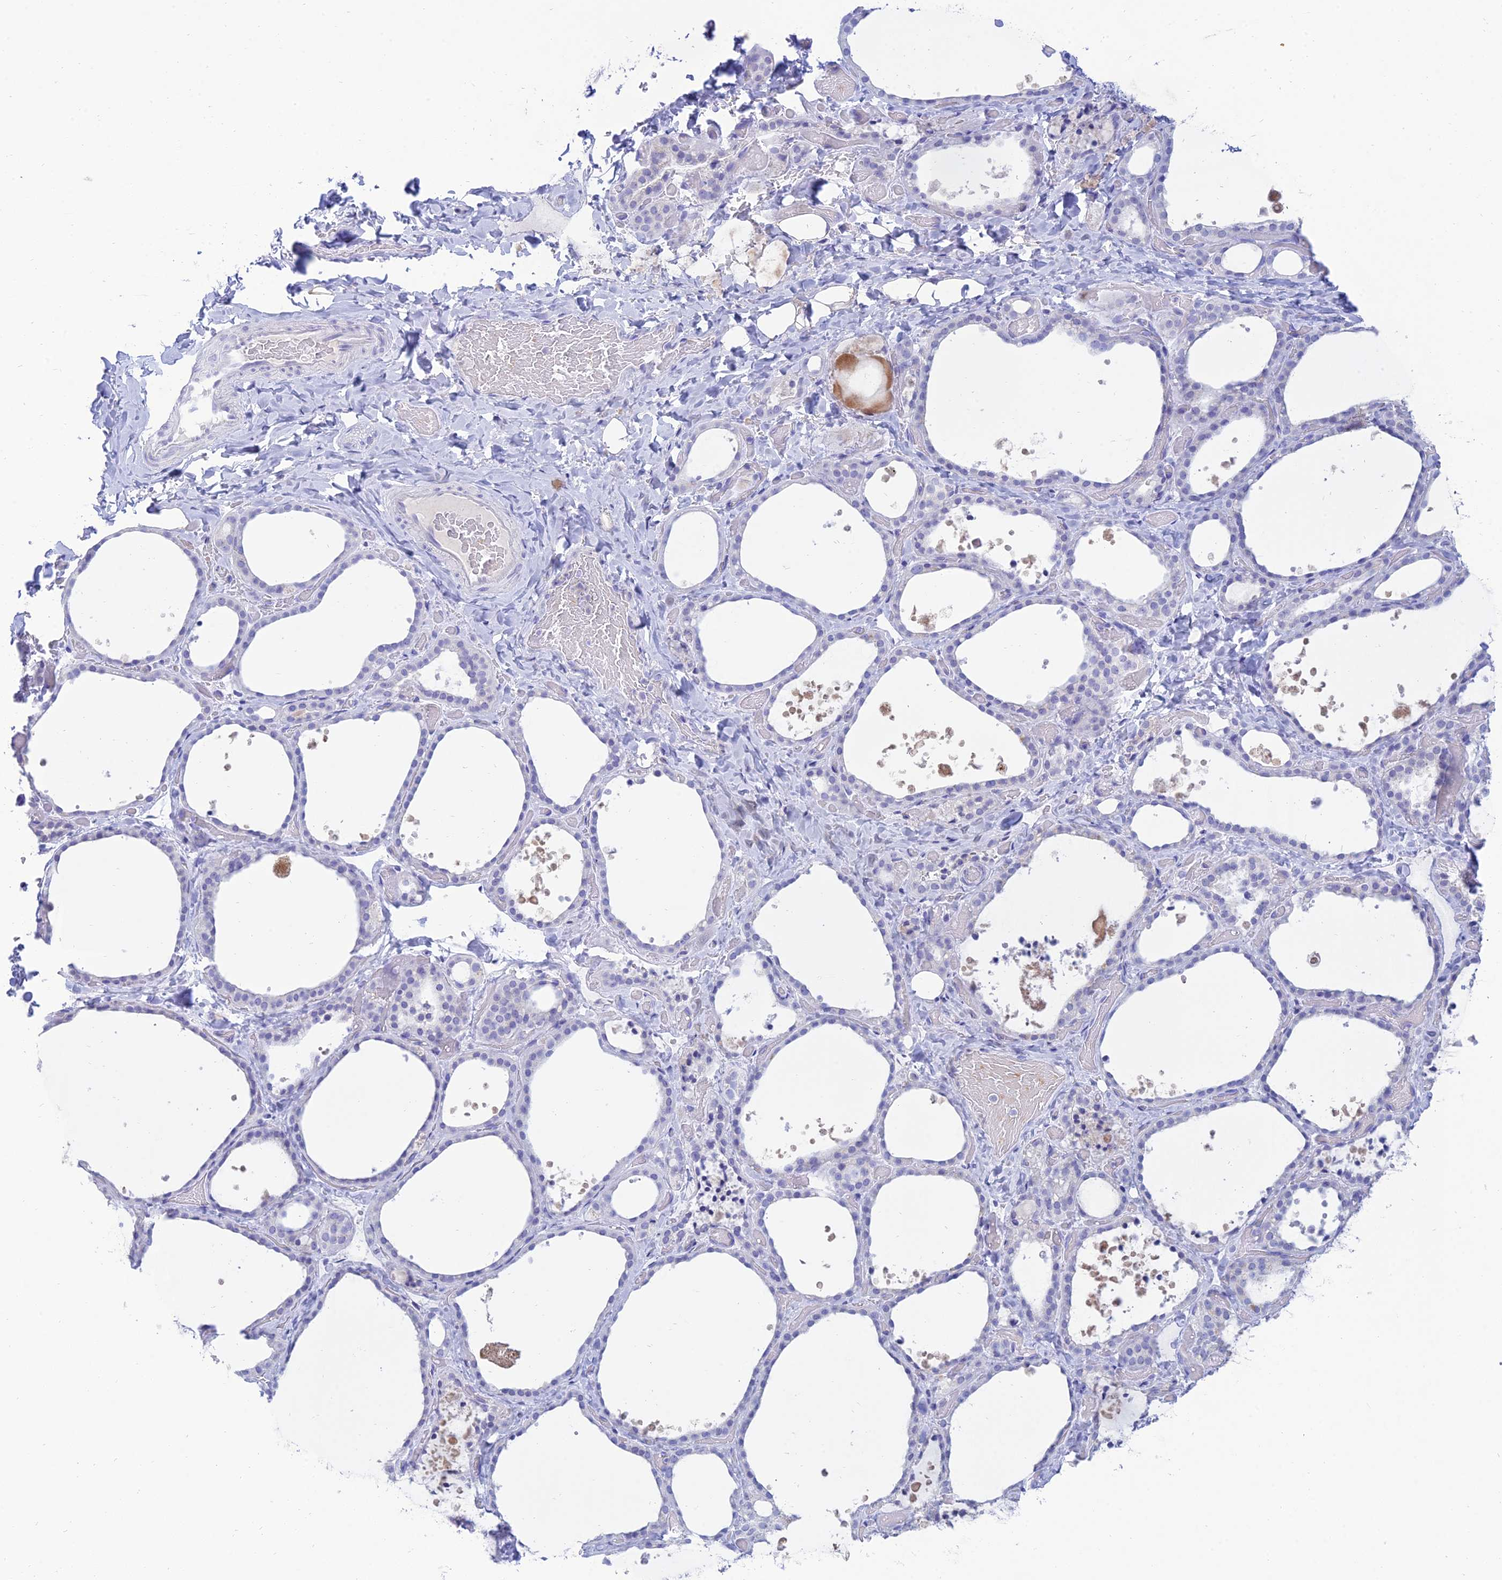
{"staining": {"intensity": "negative", "quantity": "none", "location": "none"}, "tissue": "thyroid gland", "cell_type": "Glandular cells", "image_type": "normal", "snomed": [{"axis": "morphology", "description": "Normal tissue, NOS"}, {"axis": "topography", "description": "Thyroid gland"}], "caption": "This micrograph is of benign thyroid gland stained with immunohistochemistry (IHC) to label a protein in brown with the nuclei are counter-stained blue. There is no expression in glandular cells.", "gene": "MAL2", "patient": {"sex": "female", "age": 44}}